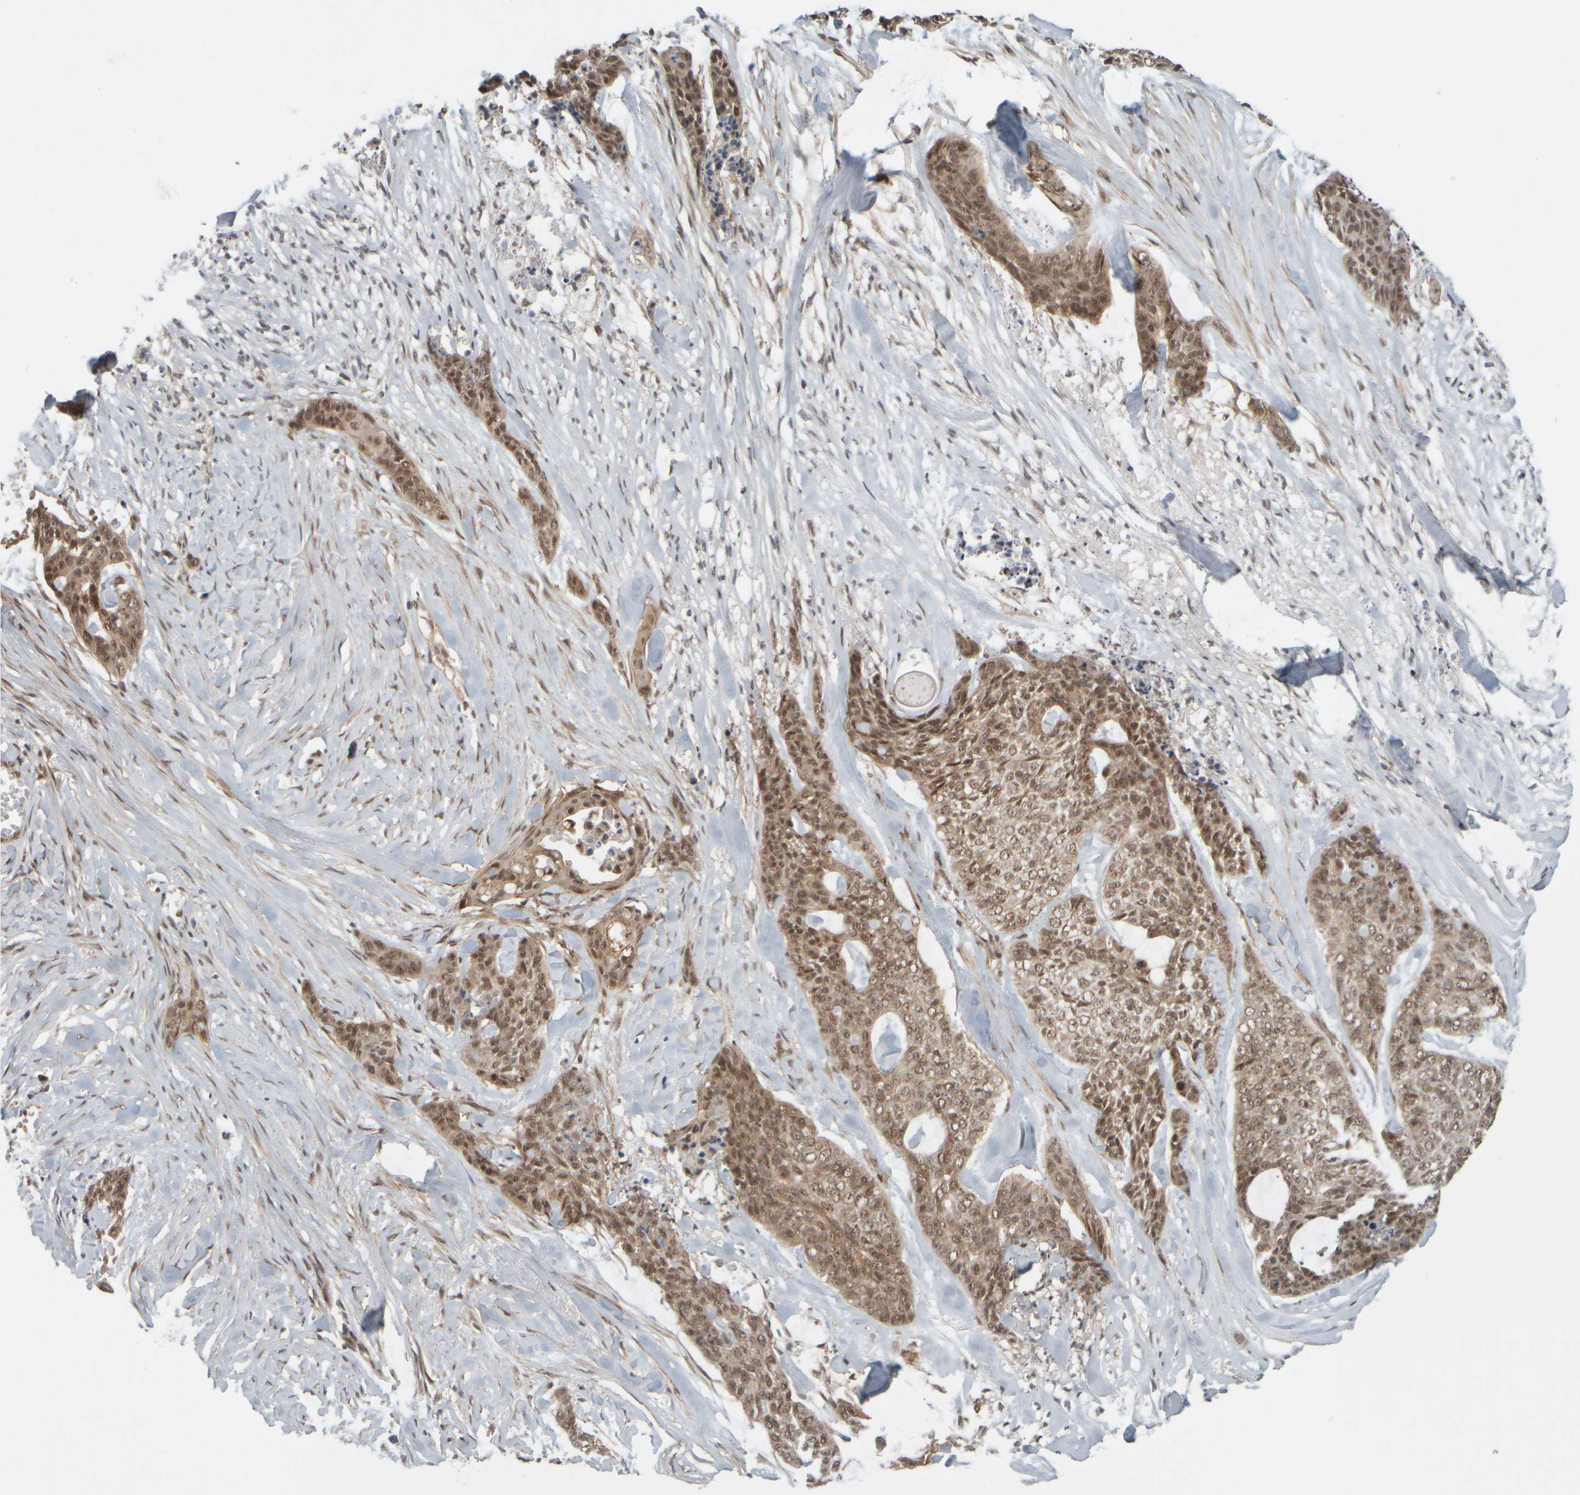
{"staining": {"intensity": "moderate", "quantity": ">75%", "location": "nuclear"}, "tissue": "skin cancer", "cell_type": "Tumor cells", "image_type": "cancer", "snomed": [{"axis": "morphology", "description": "Basal cell carcinoma"}, {"axis": "topography", "description": "Skin"}], "caption": "Protein expression analysis of human skin cancer (basal cell carcinoma) reveals moderate nuclear positivity in about >75% of tumor cells. Immunohistochemistry stains the protein in brown and the nuclei are stained blue.", "gene": "SYNRG", "patient": {"sex": "female", "age": 64}}